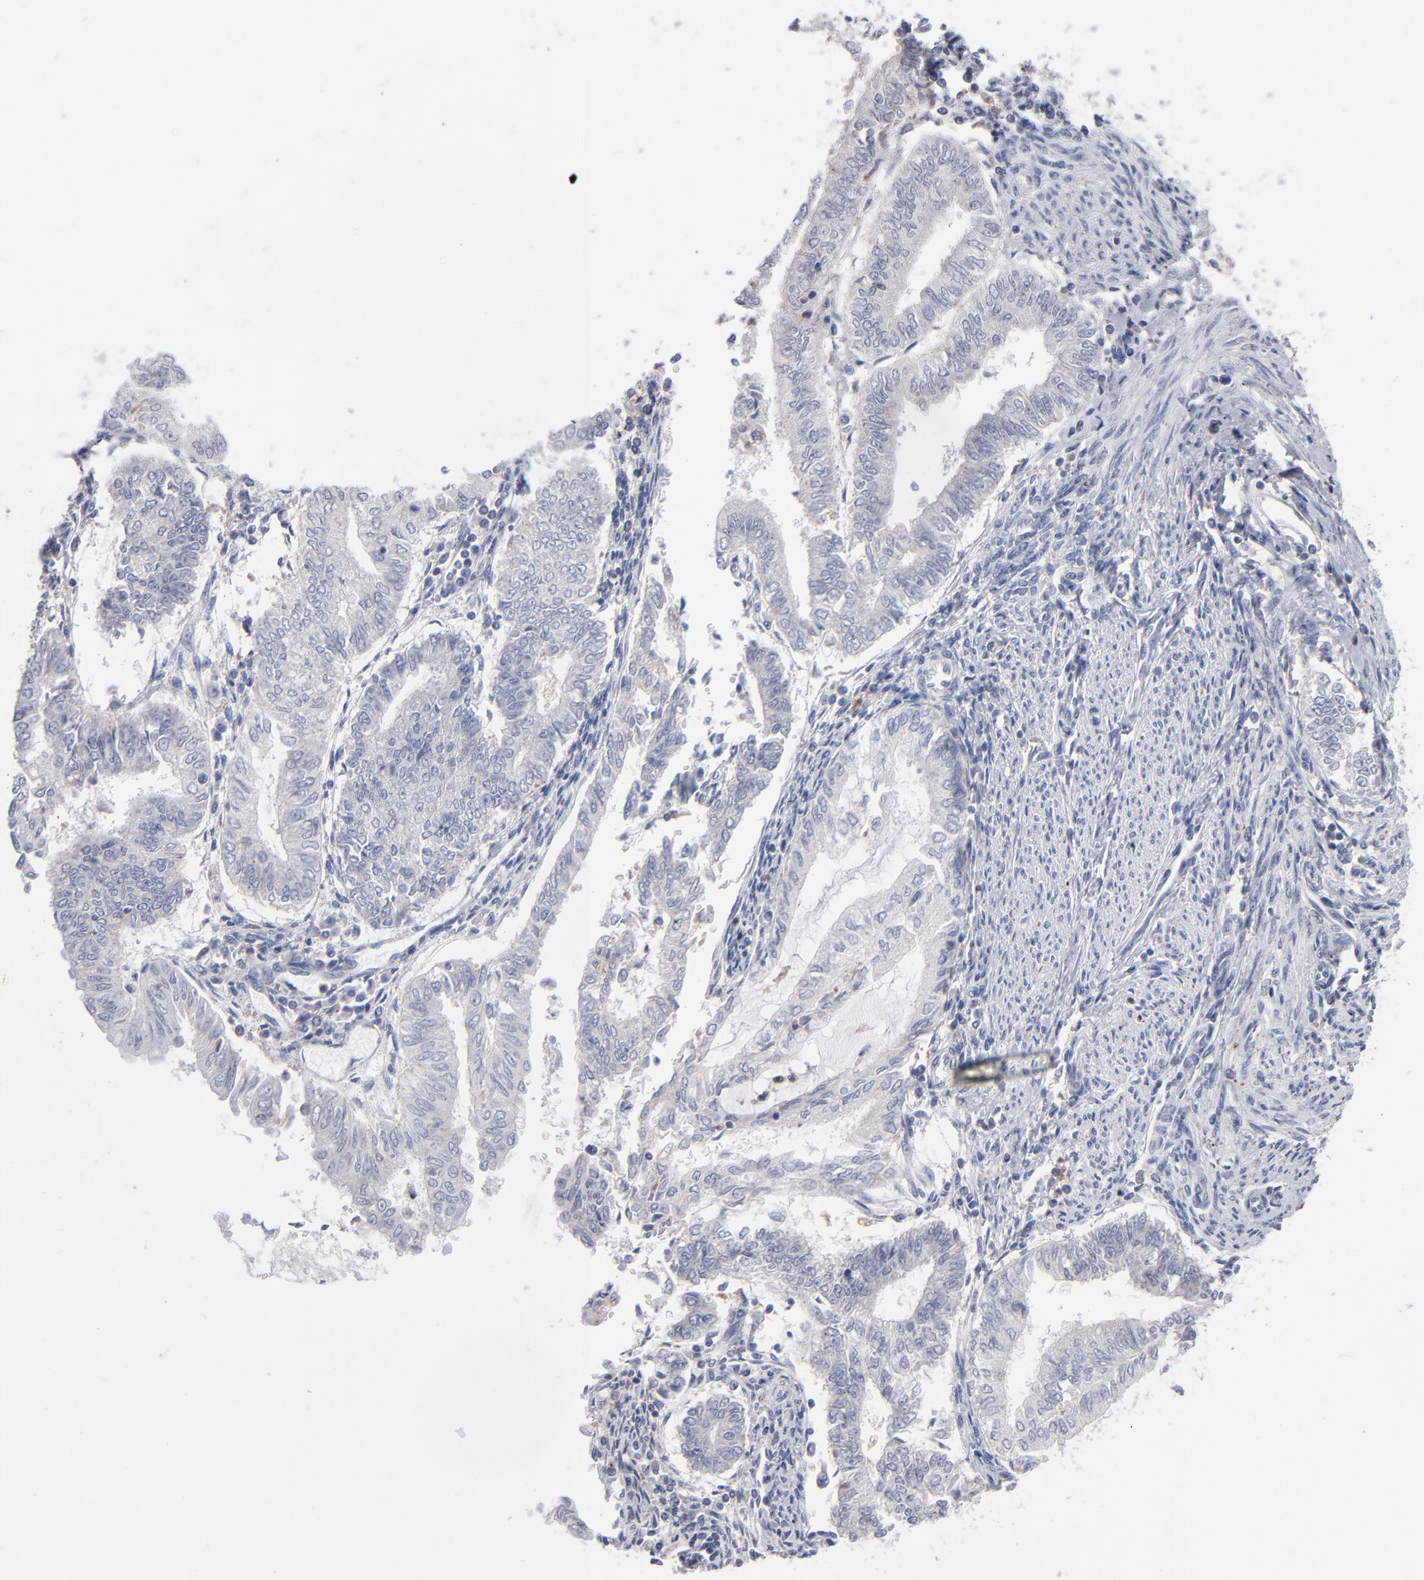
{"staining": {"intensity": "negative", "quantity": "none", "location": "none"}, "tissue": "endometrial cancer", "cell_type": "Tumor cells", "image_type": "cancer", "snomed": [{"axis": "morphology", "description": "Adenocarcinoma, NOS"}, {"axis": "topography", "description": "Endometrium"}], "caption": "Tumor cells are negative for protein expression in human endometrial cancer.", "gene": "RRAGB", "patient": {"sex": "female", "age": 66}}